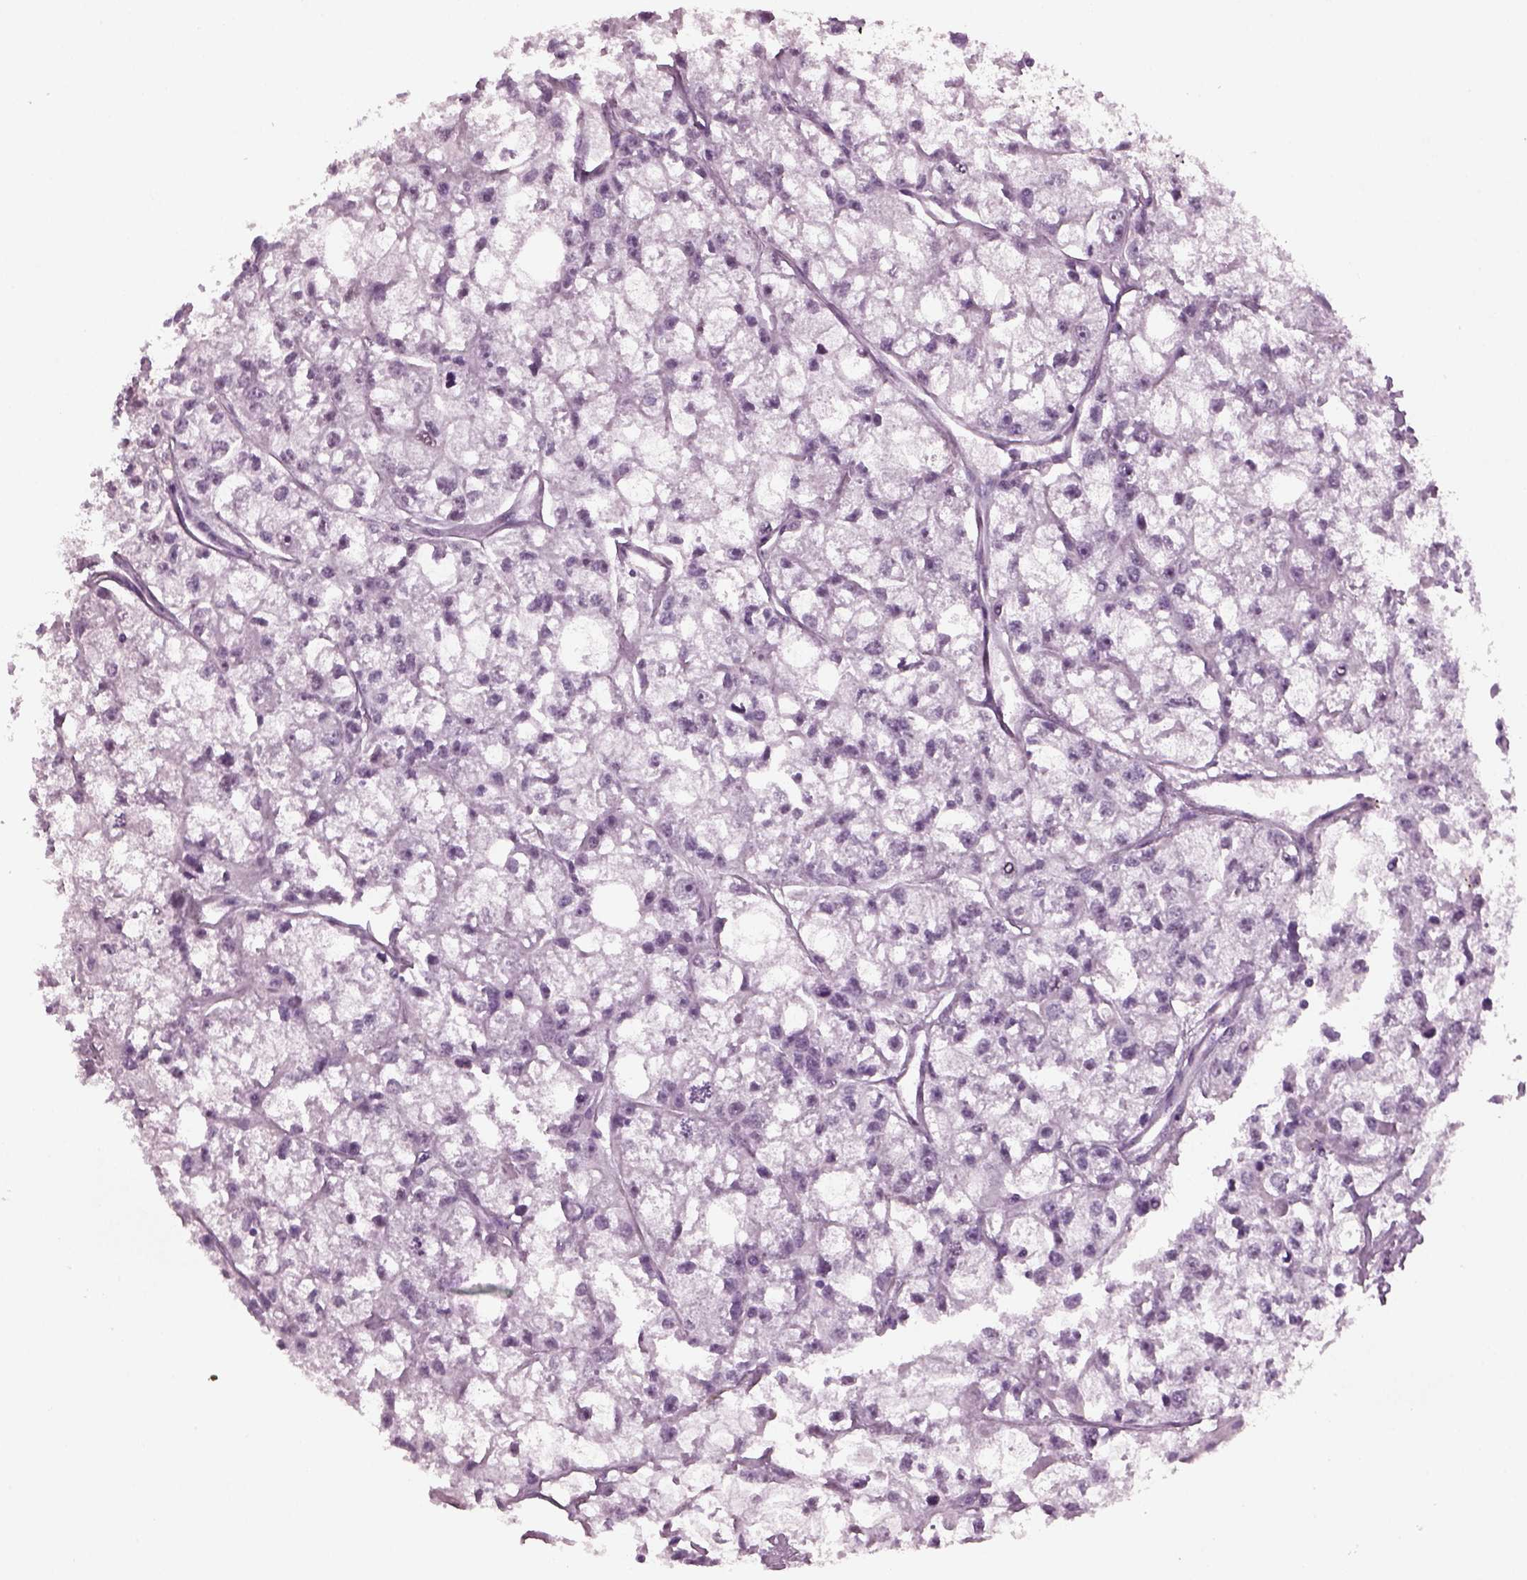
{"staining": {"intensity": "negative", "quantity": "none", "location": "none"}, "tissue": "renal cancer", "cell_type": "Tumor cells", "image_type": "cancer", "snomed": [{"axis": "morphology", "description": "Adenocarcinoma, NOS"}, {"axis": "topography", "description": "Kidney"}], "caption": "IHC of human renal cancer displays no staining in tumor cells.", "gene": "KRTAP3-2", "patient": {"sex": "male", "age": 56}}